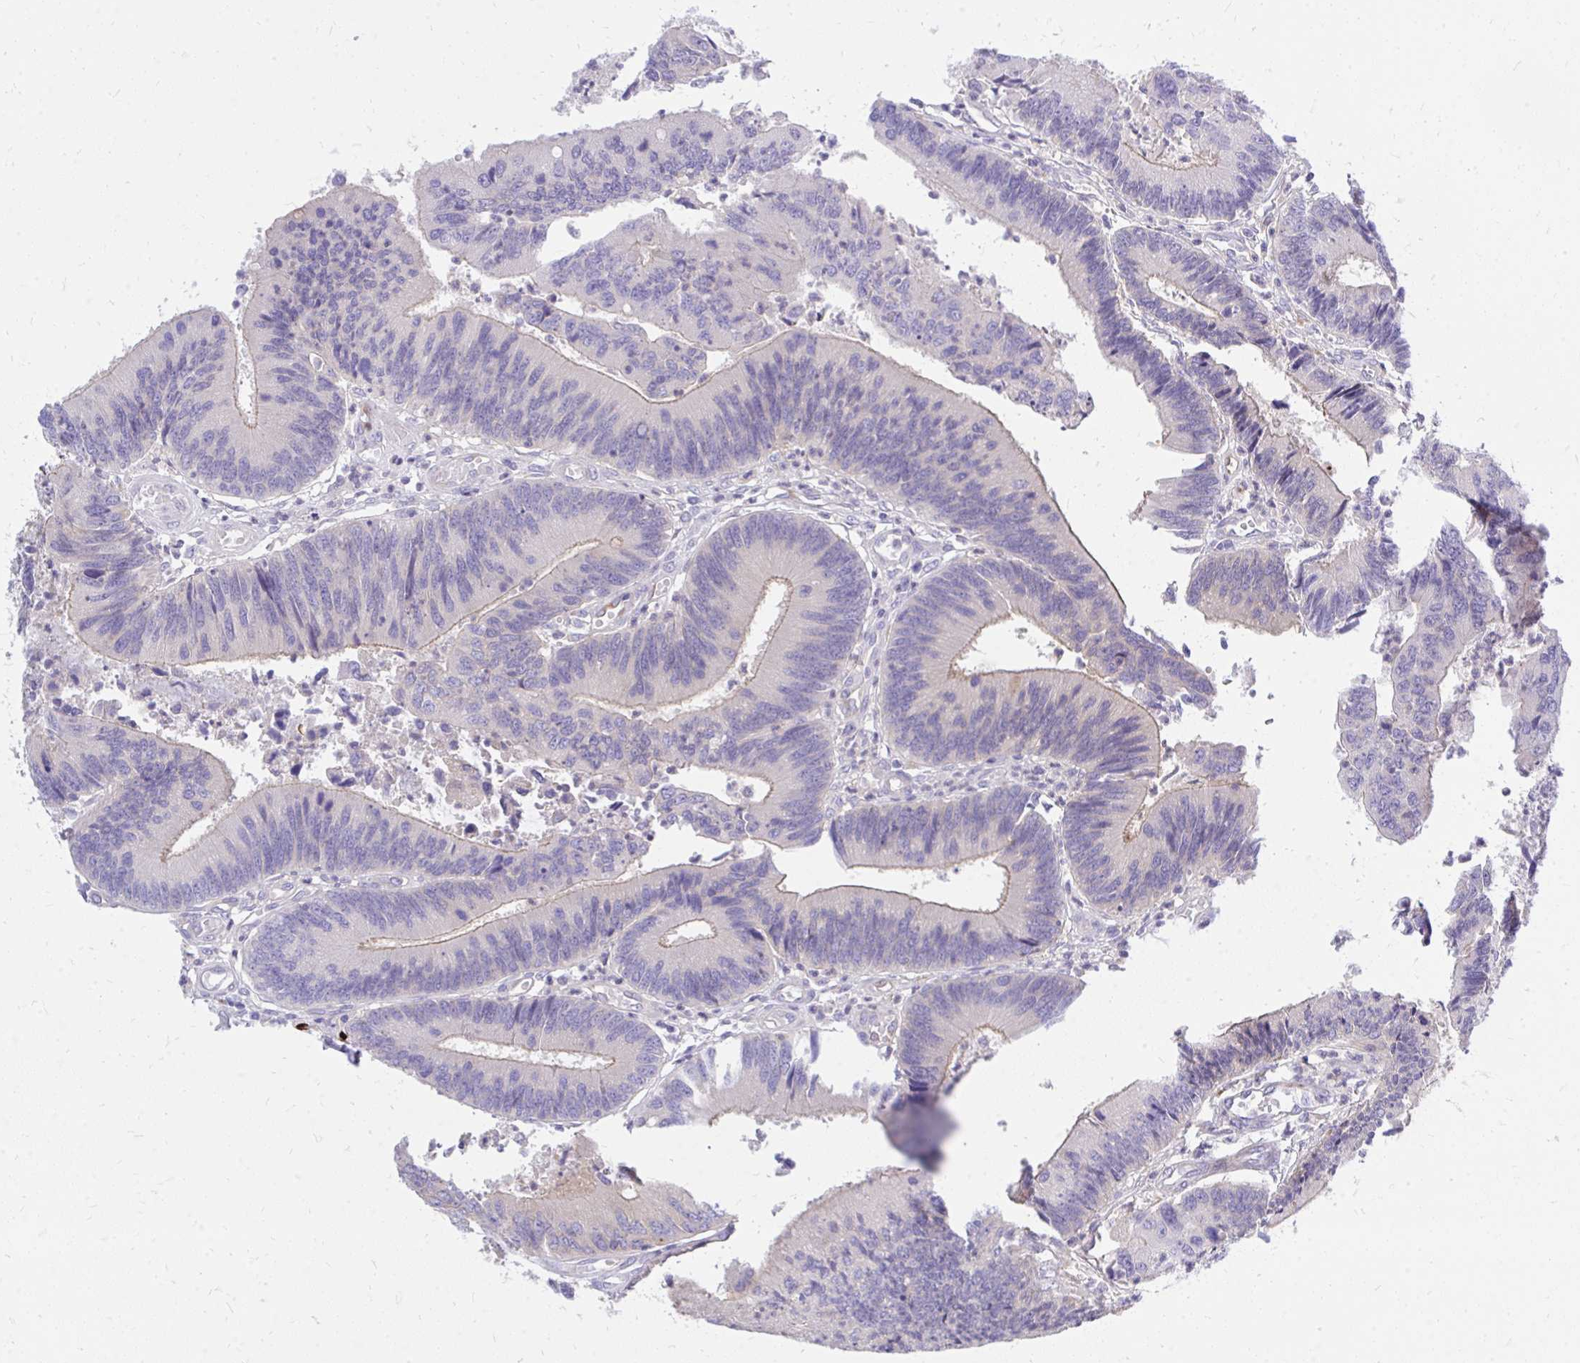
{"staining": {"intensity": "moderate", "quantity": "<25%", "location": "cytoplasmic/membranous"}, "tissue": "colorectal cancer", "cell_type": "Tumor cells", "image_type": "cancer", "snomed": [{"axis": "morphology", "description": "Adenocarcinoma, NOS"}, {"axis": "topography", "description": "Colon"}], "caption": "High-power microscopy captured an immunohistochemistry (IHC) image of adenocarcinoma (colorectal), revealing moderate cytoplasmic/membranous staining in about <25% of tumor cells. The staining is performed using DAB (3,3'-diaminobenzidine) brown chromogen to label protein expression. The nuclei are counter-stained blue using hematoxylin.", "gene": "TP53I11", "patient": {"sex": "female", "age": 67}}